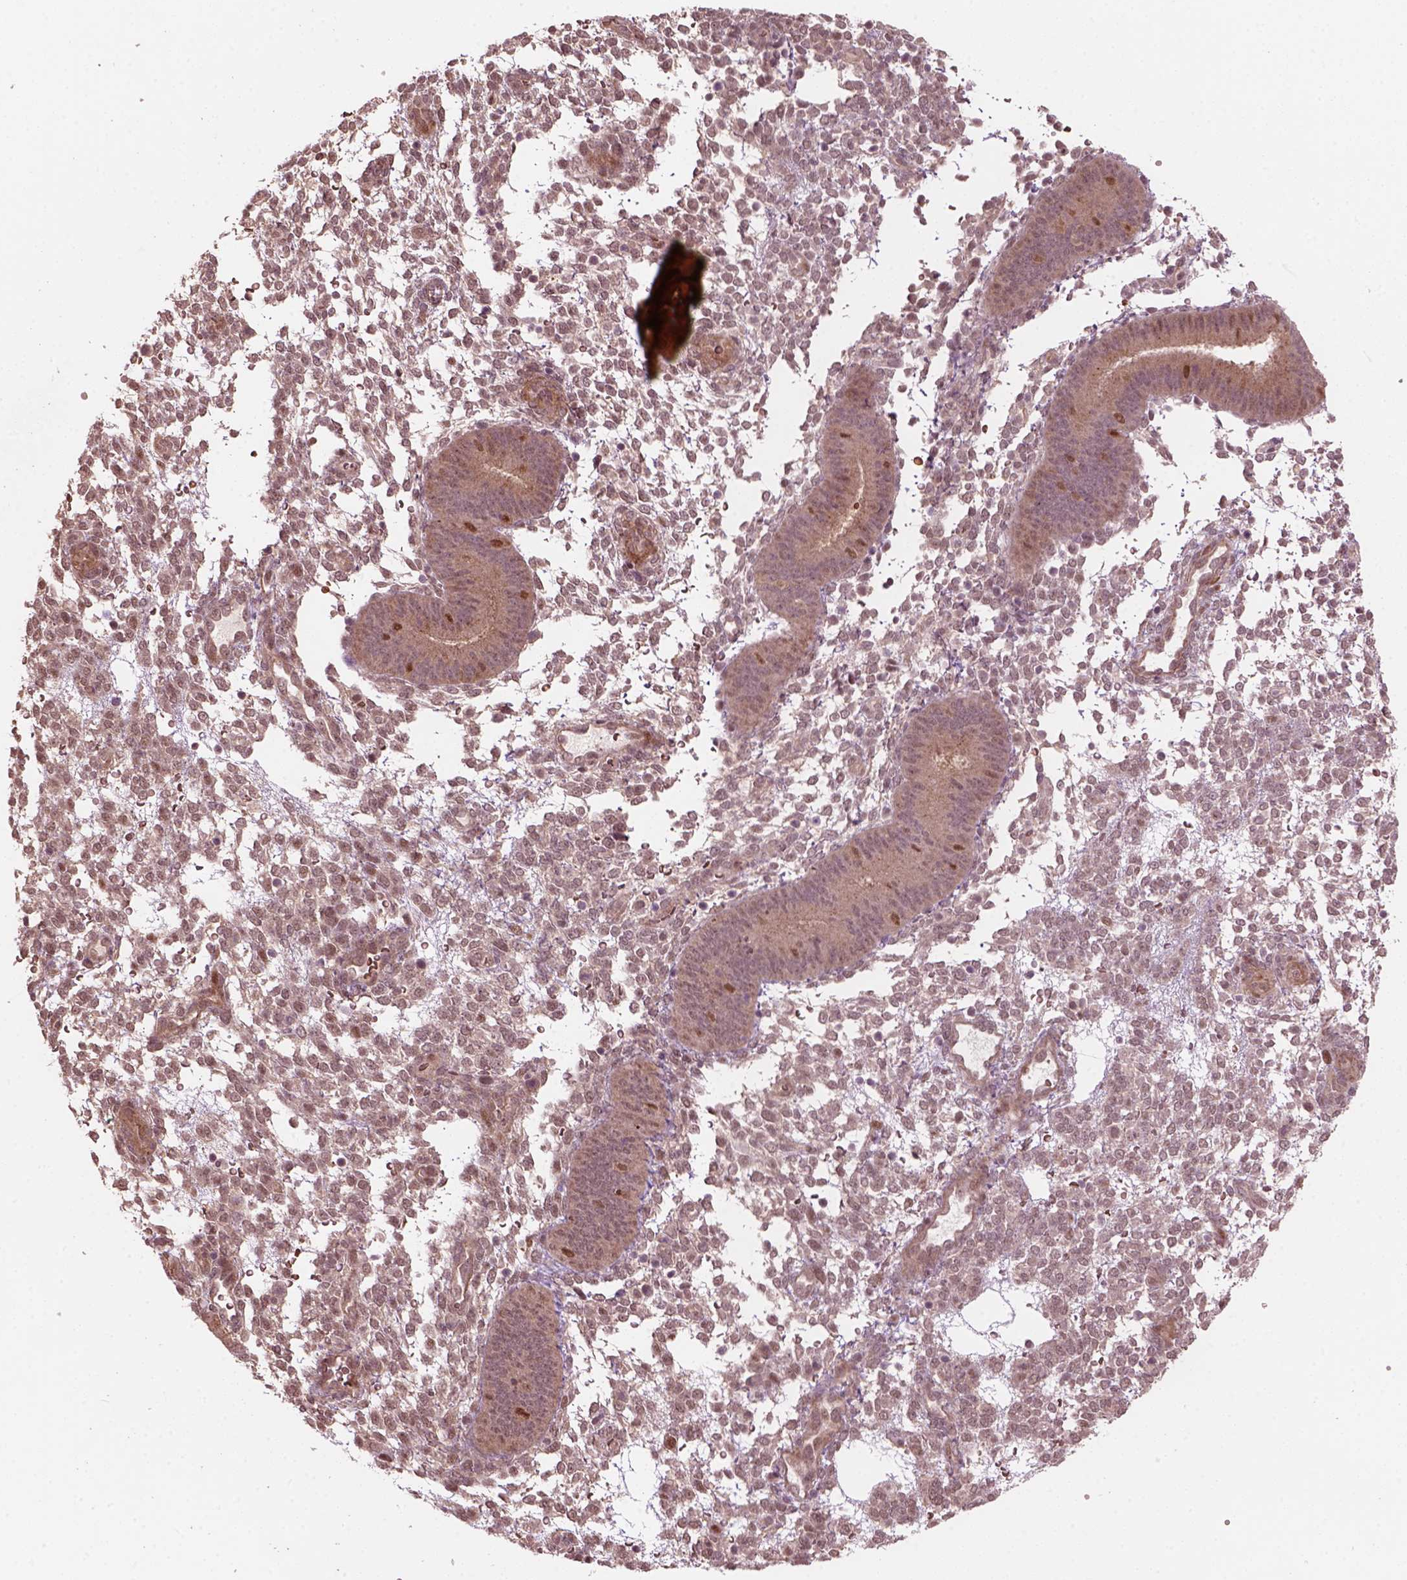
{"staining": {"intensity": "weak", "quantity": "25%-75%", "location": "cytoplasmic/membranous,nuclear"}, "tissue": "endometrium", "cell_type": "Cells in endometrial stroma", "image_type": "normal", "snomed": [{"axis": "morphology", "description": "Normal tissue, NOS"}, {"axis": "topography", "description": "Endometrium"}], "caption": "IHC histopathology image of unremarkable endometrium: human endometrium stained using immunohistochemistry demonstrates low levels of weak protein expression localized specifically in the cytoplasmic/membranous,nuclear of cells in endometrial stroma, appearing as a cytoplasmic/membranous,nuclear brown color.", "gene": "PSMD11", "patient": {"sex": "female", "age": 39}}